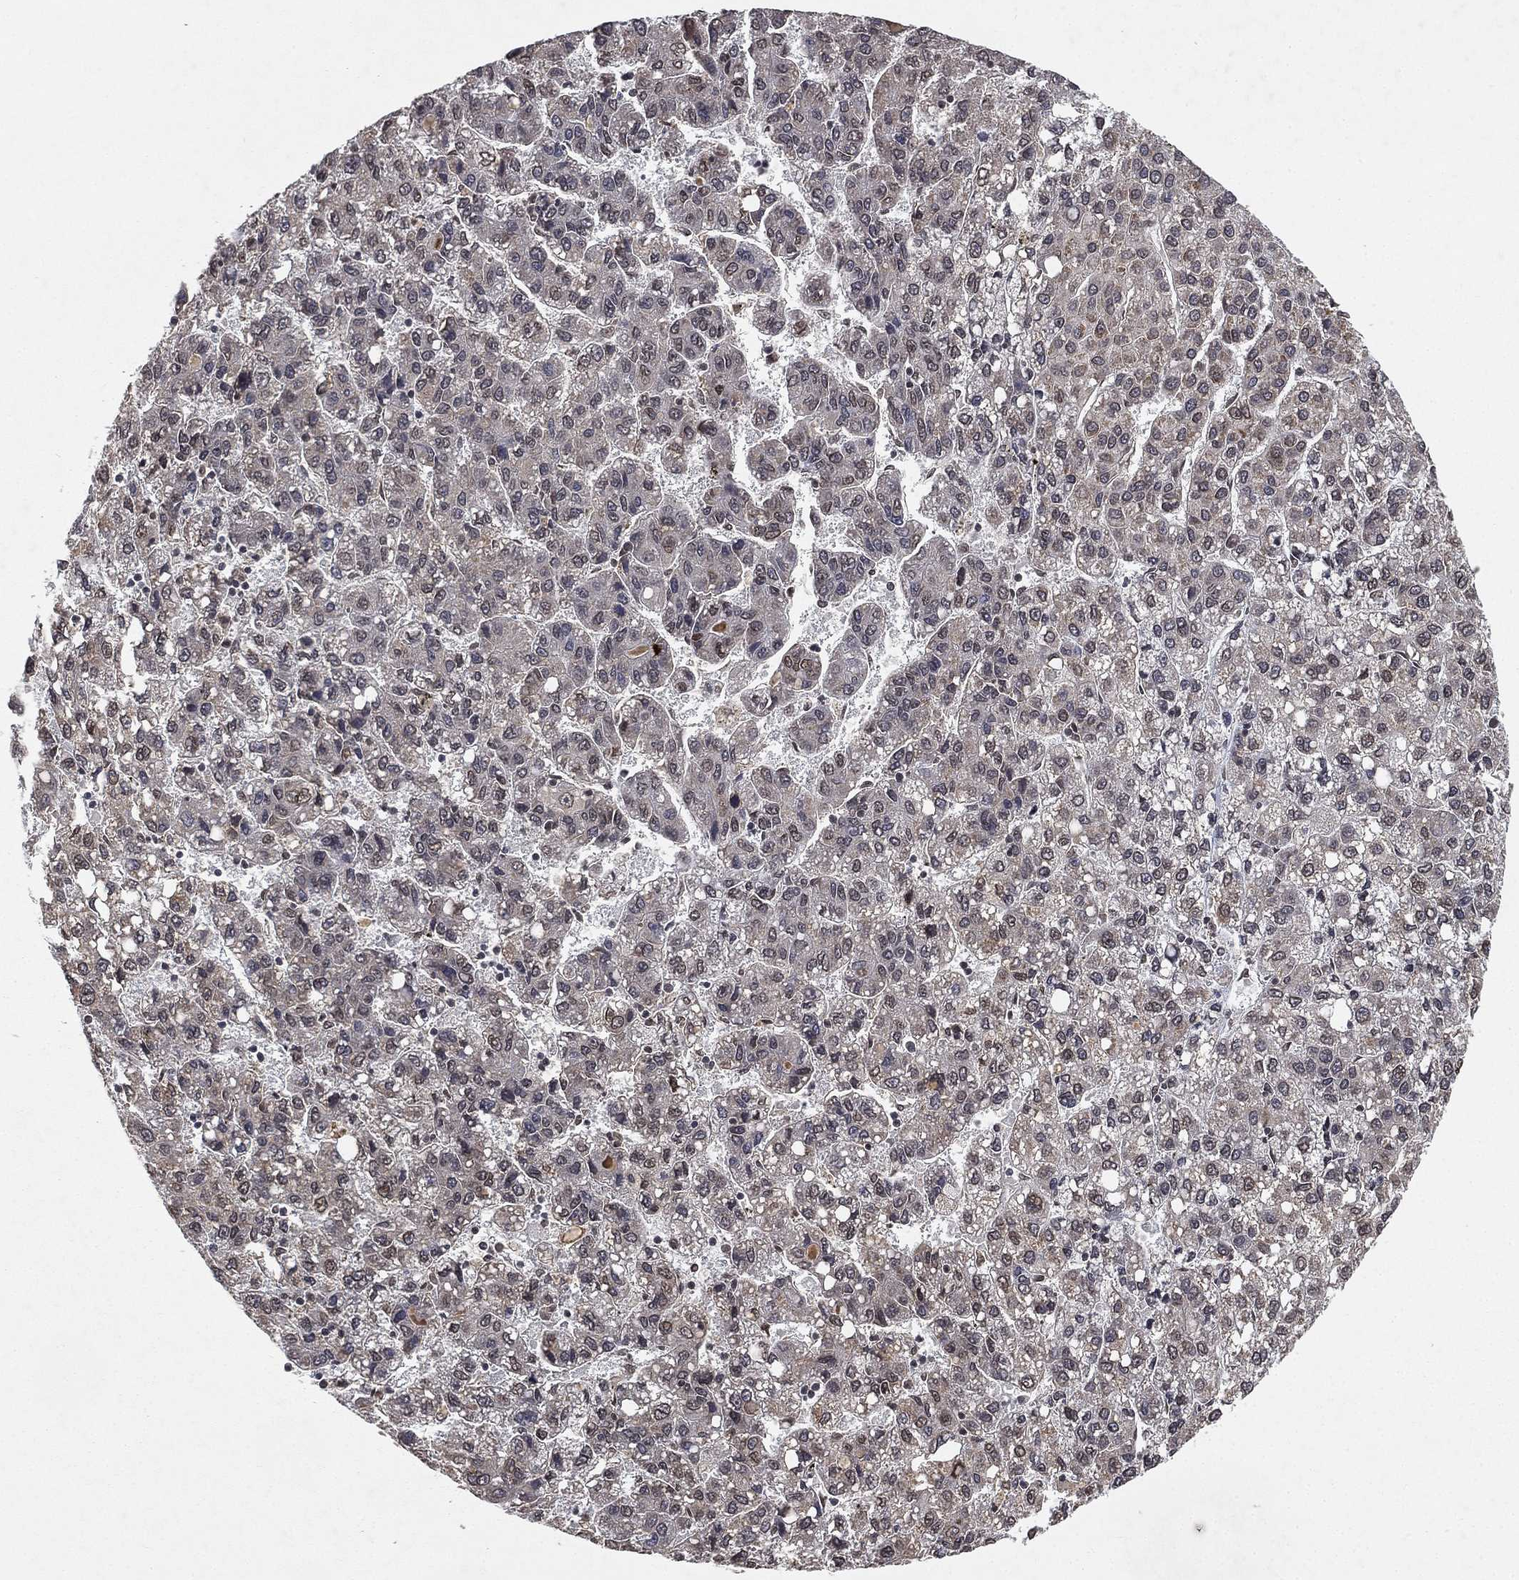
{"staining": {"intensity": "negative", "quantity": "none", "location": "none"}, "tissue": "liver cancer", "cell_type": "Tumor cells", "image_type": "cancer", "snomed": [{"axis": "morphology", "description": "Carcinoma, Hepatocellular, NOS"}, {"axis": "topography", "description": "Liver"}], "caption": "A histopathology image of liver hepatocellular carcinoma stained for a protein exhibits no brown staining in tumor cells. (Stains: DAB (3,3'-diaminobenzidine) immunohistochemistry with hematoxylin counter stain, Microscopy: brightfield microscopy at high magnification).", "gene": "UBA5", "patient": {"sex": "female", "age": 82}}